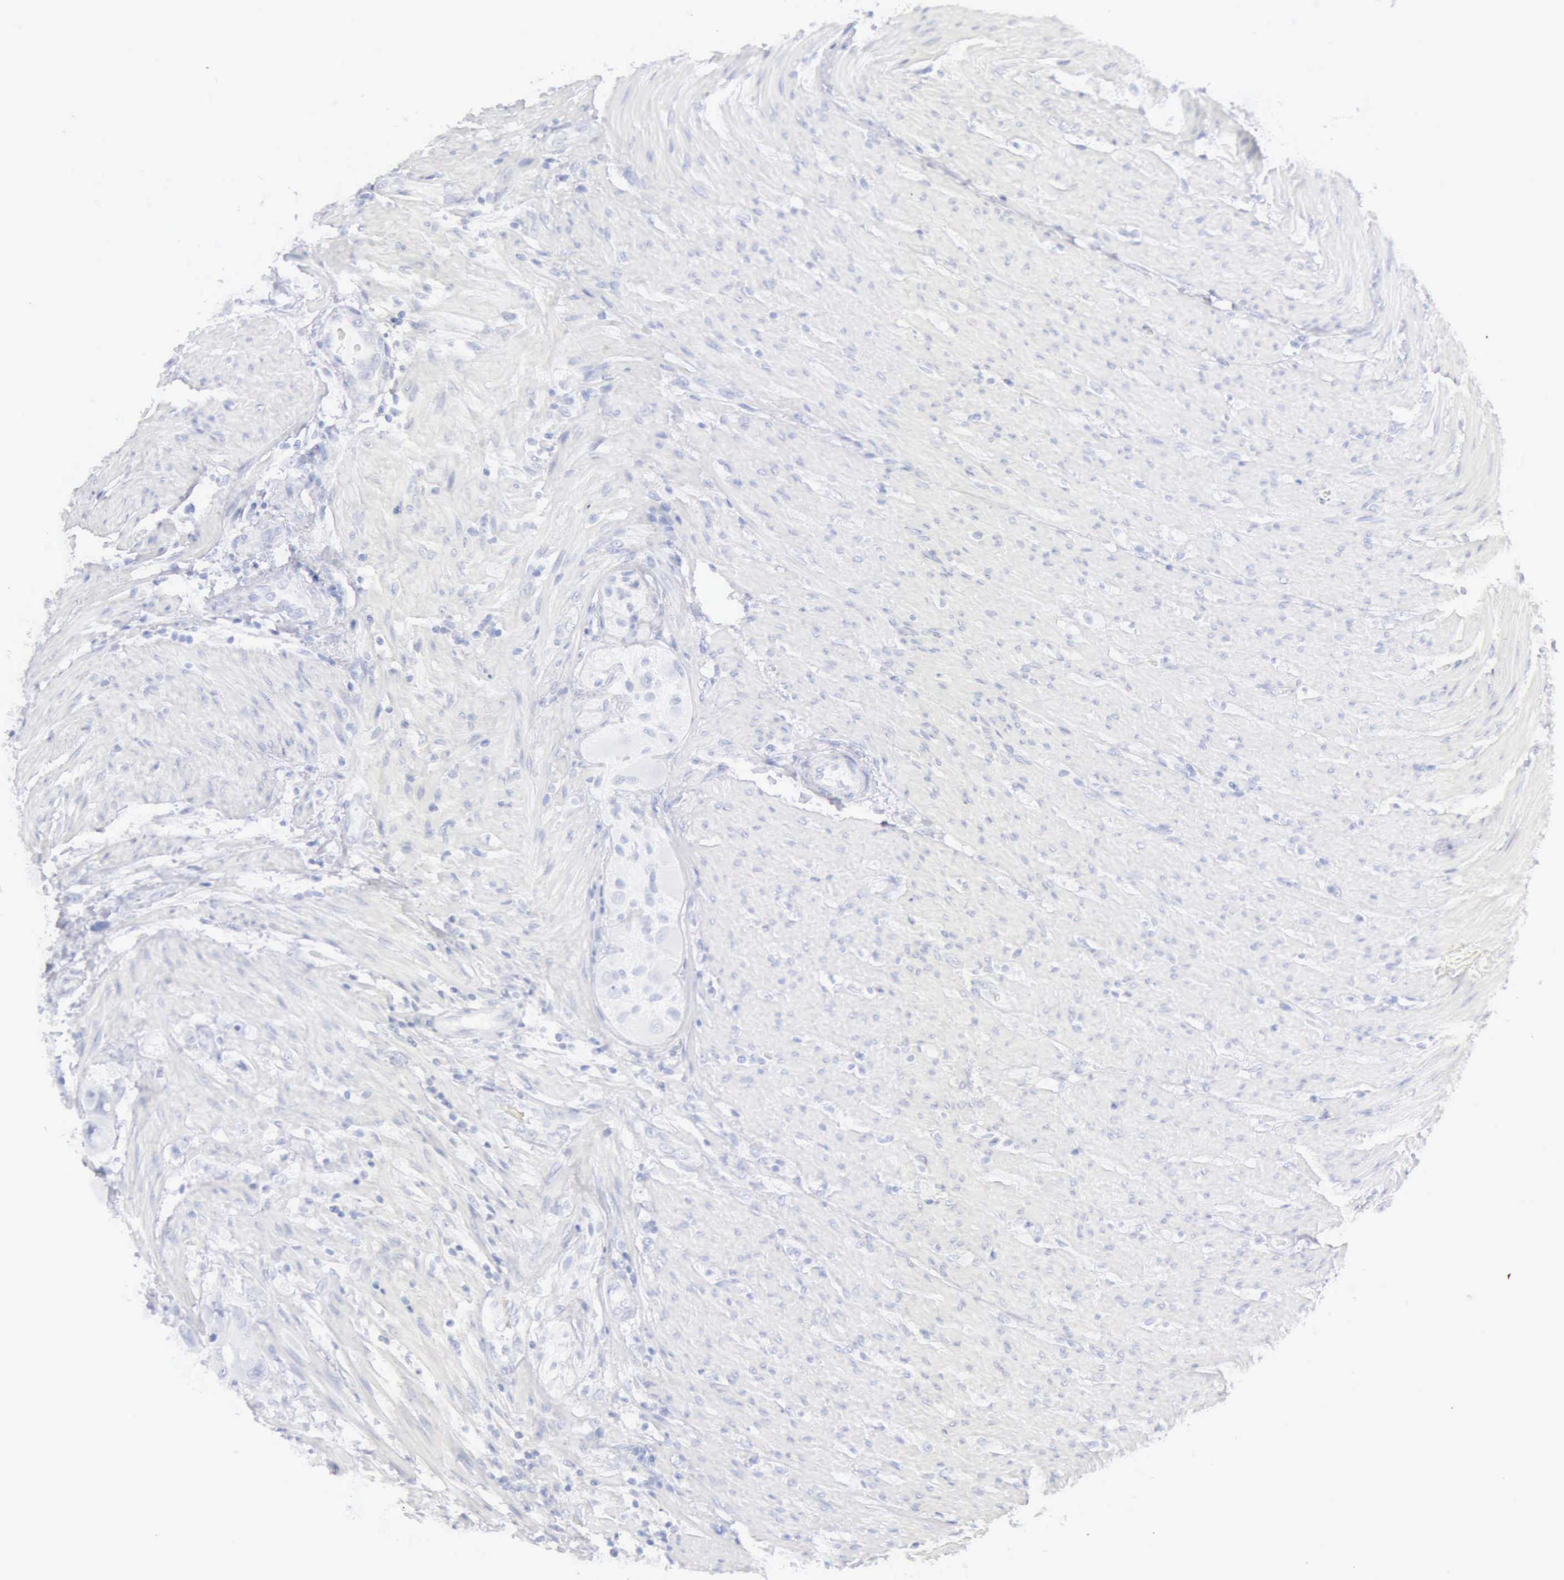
{"staining": {"intensity": "negative", "quantity": "none", "location": "none"}, "tissue": "colorectal cancer", "cell_type": "Tumor cells", "image_type": "cancer", "snomed": [{"axis": "morphology", "description": "Adenocarcinoma, NOS"}, {"axis": "topography", "description": "Colon"}], "caption": "The photomicrograph exhibits no staining of tumor cells in colorectal cancer (adenocarcinoma). (DAB (3,3'-diaminobenzidine) IHC, high magnification).", "gene": "KRT10", "patient": {"sex": "female", "age": 46}}